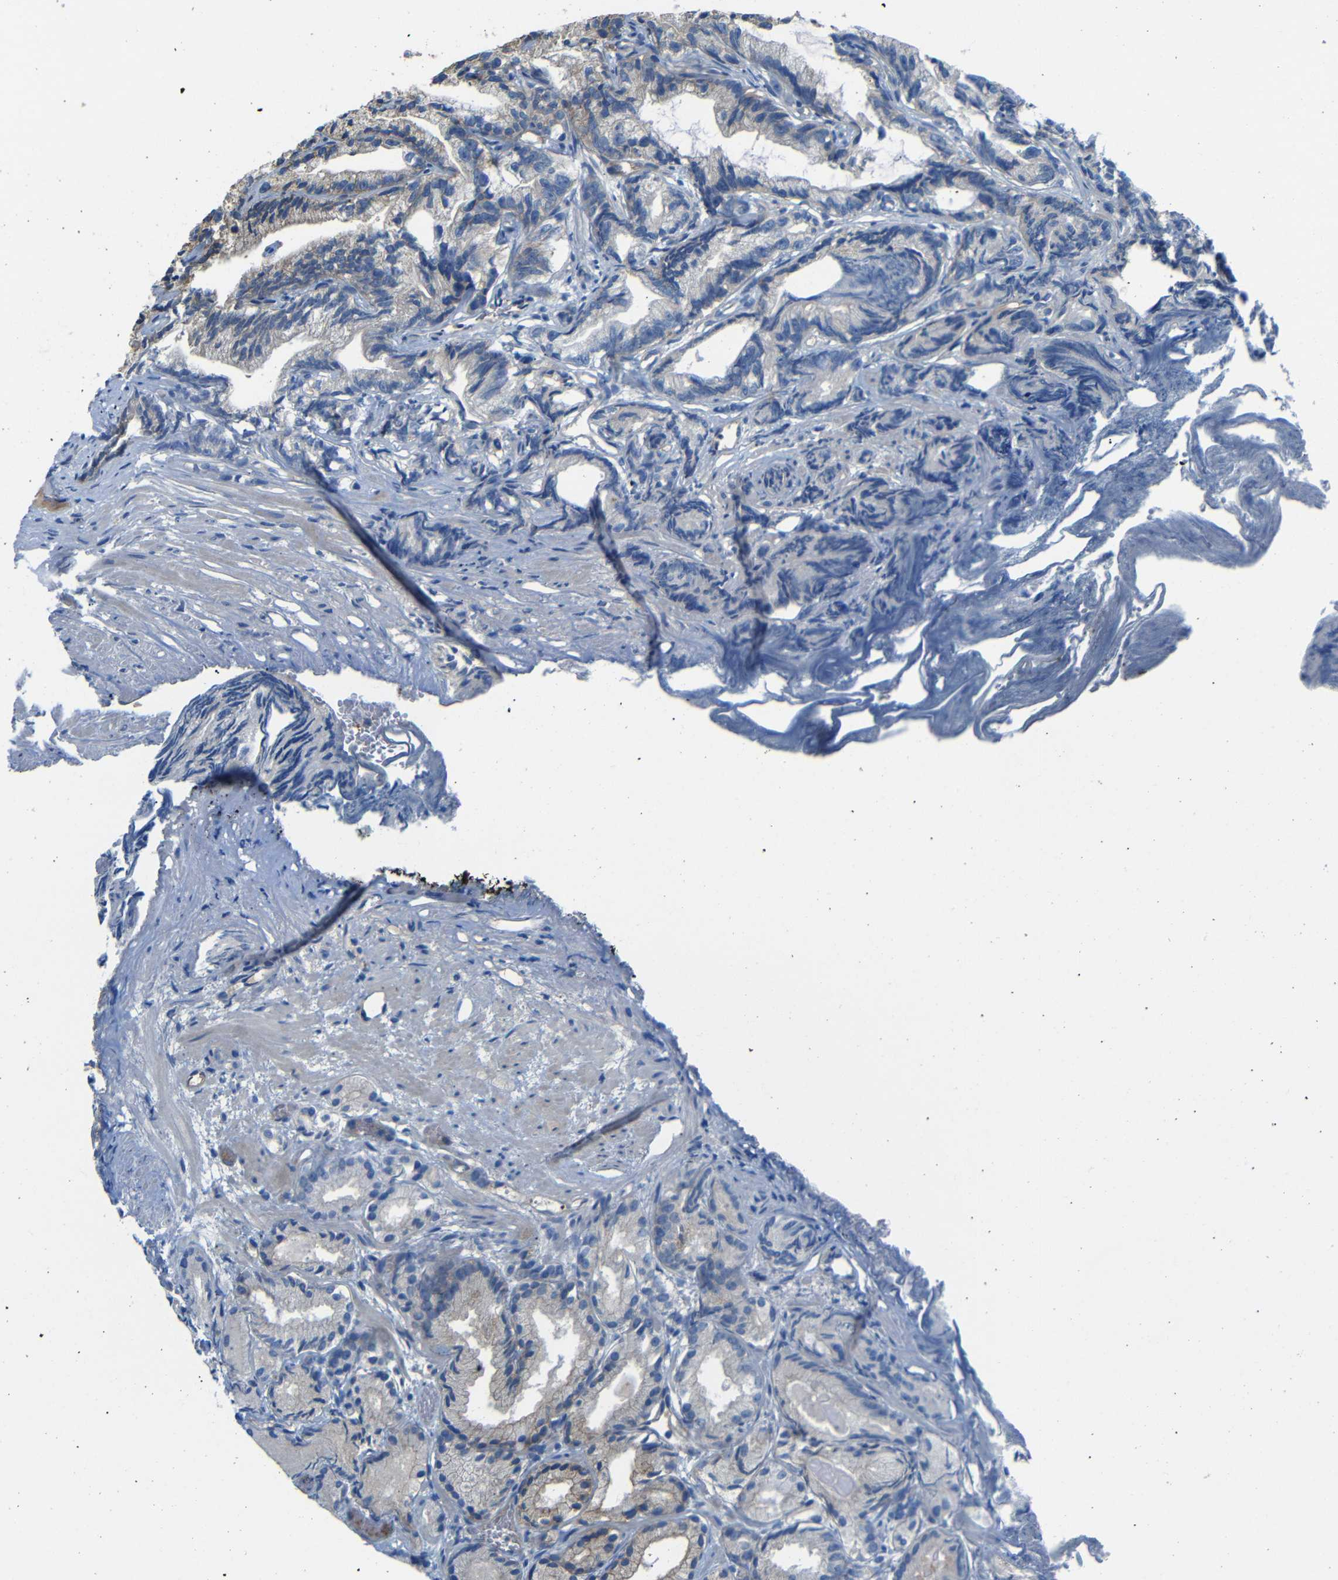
{"staining": {"intensity": "moderate", "quantity": "25%-75%", "location": "cytoplasmic/membranous"}, "tissue": "prostate cancer", "cell_type": "Tumor cells", "image_type": "cancer", "snomed": [{"axis": "morphology", "description": "Adenocarcinoma, Low grade"}, {"axis": "topography", "description": "Prostate"}], "caption": "Immunohistochemistry (DAB (3,3'-diaminobenzidine)) staining of prostate cancer (adenocarcinoma (low-grade)) displays moderate cytoplasmic/membranous protein expression in about 25%-75% of tumor cells.", "gene": "MYO1B", "patient": {"sex": "male", "age": 89}}